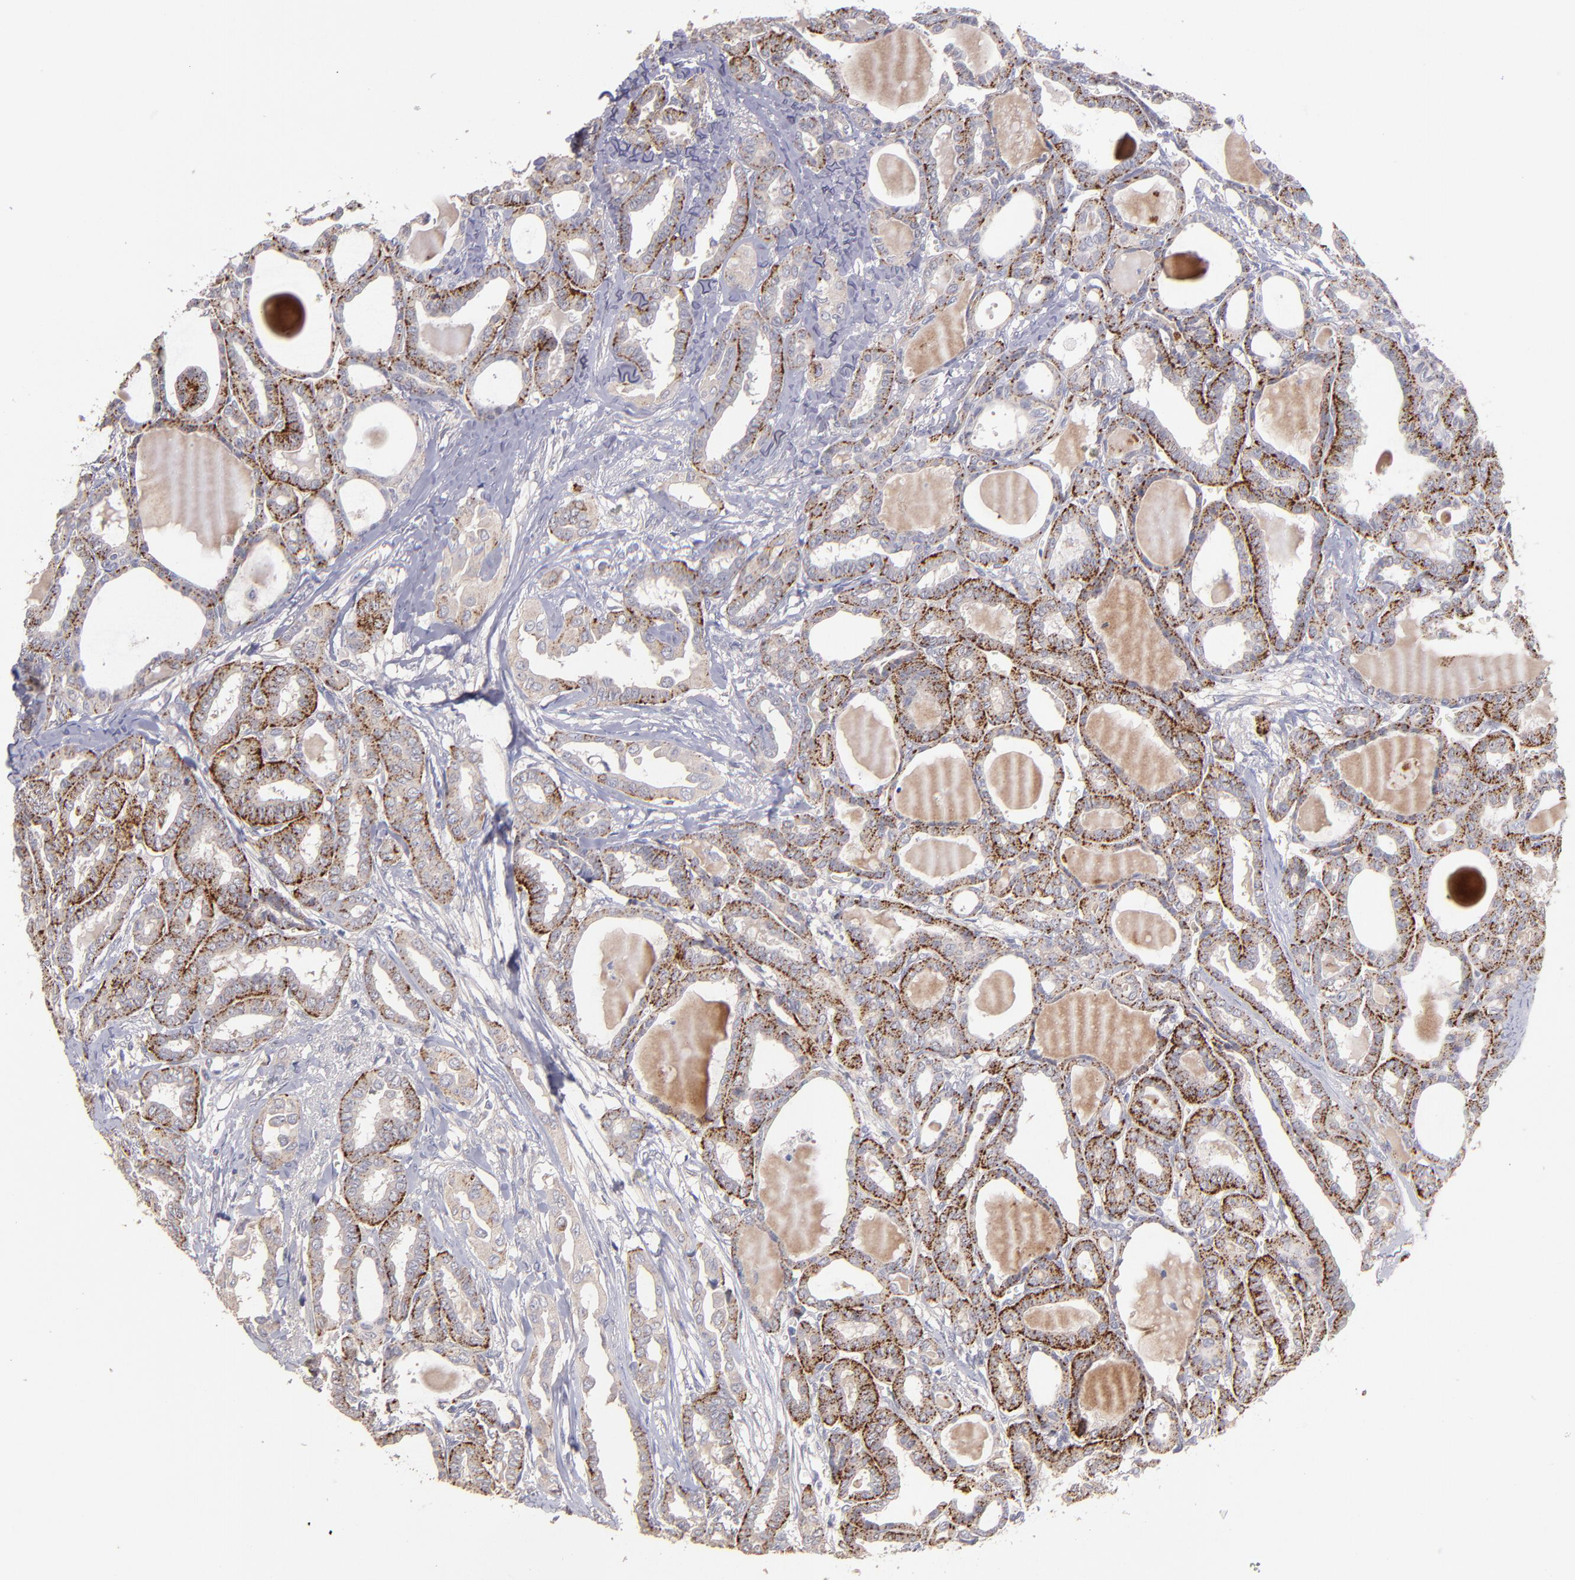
{"staining": {"intensity": "strong", "quantity": ">75%", "location": "cytoplasmic/membranous"}, "tissue": "thyroid cancer", "cell_type": "Tumor cells", "image_type": "cancer", "snomed": [{"axis": "morphology", "description": "Carcinoma, NOS"}, {"axis": "topography", "description": "Thyroid gland"}], "caption": "Thyroid carcinoma stained with DAB (3,3'-diaminobenzidine) IHC displays high levels of strong cytoplasmic/membranous expression in approximately >75% of tumor cells.", "gene": "MAGEE1", "patient": {"sex": "female", "age": 91}}